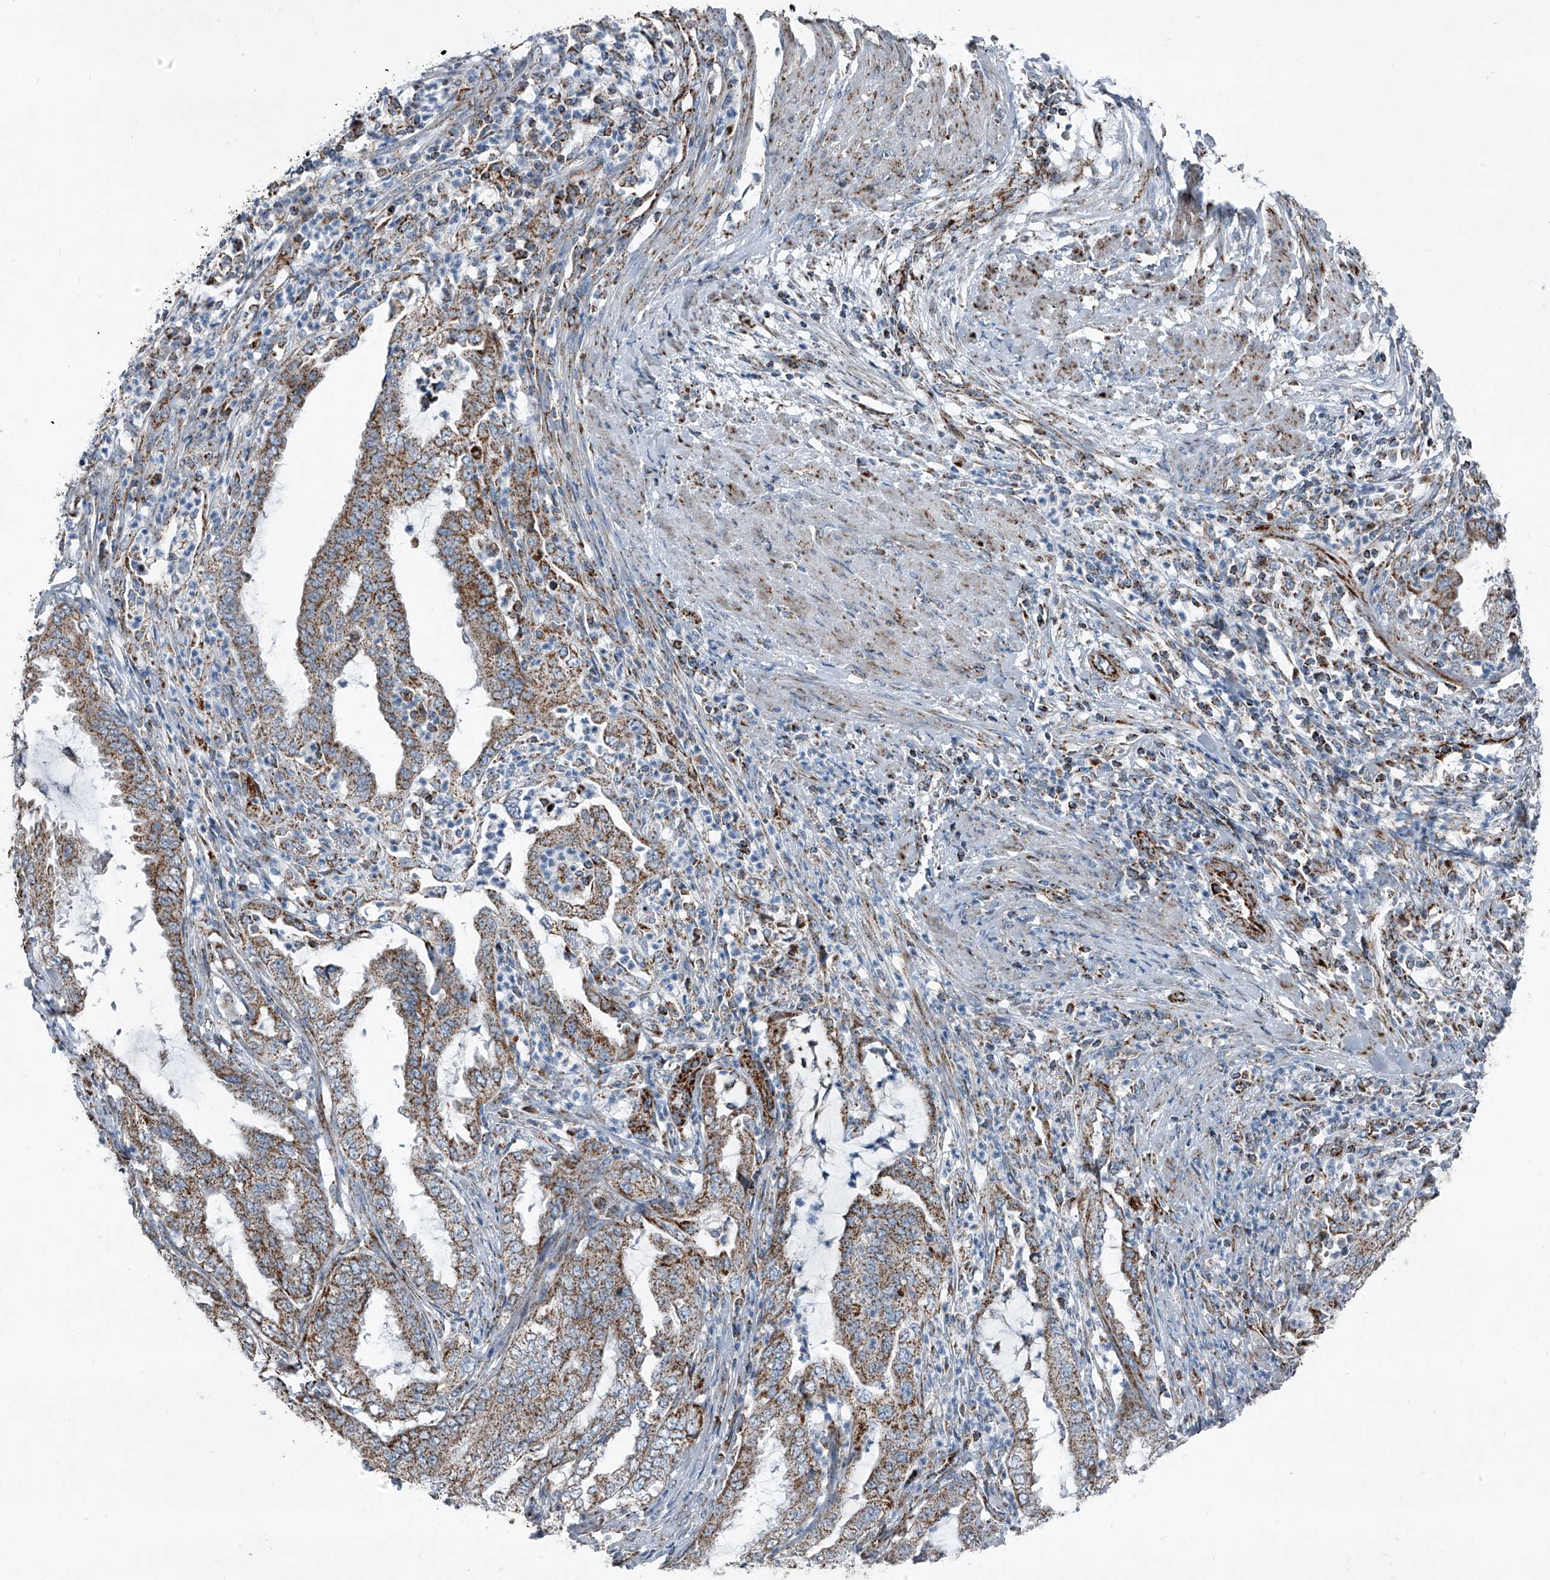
{"staining": {"intensity": "moderate", "quantity": ">75%", "location": "cytoplasmic/membranous"}, "tissue": "endometrial cancer", "cell_type": "Tumor cells", "image_type": "cancer", "snomed": [{"axis": "morphology", "description": "Adenocarcinoma, NOS"}, {"axis": "topography", "description": "Endometrium"}], "caption": "Endometrial adenocarcinoma stained with a brown dye reveals moderate cytoplasmic/membranous positive expression in approximately >75% of tumor cells.", "gene": "CHRNA7", "patient": {"sex": "female", "age": 51}}